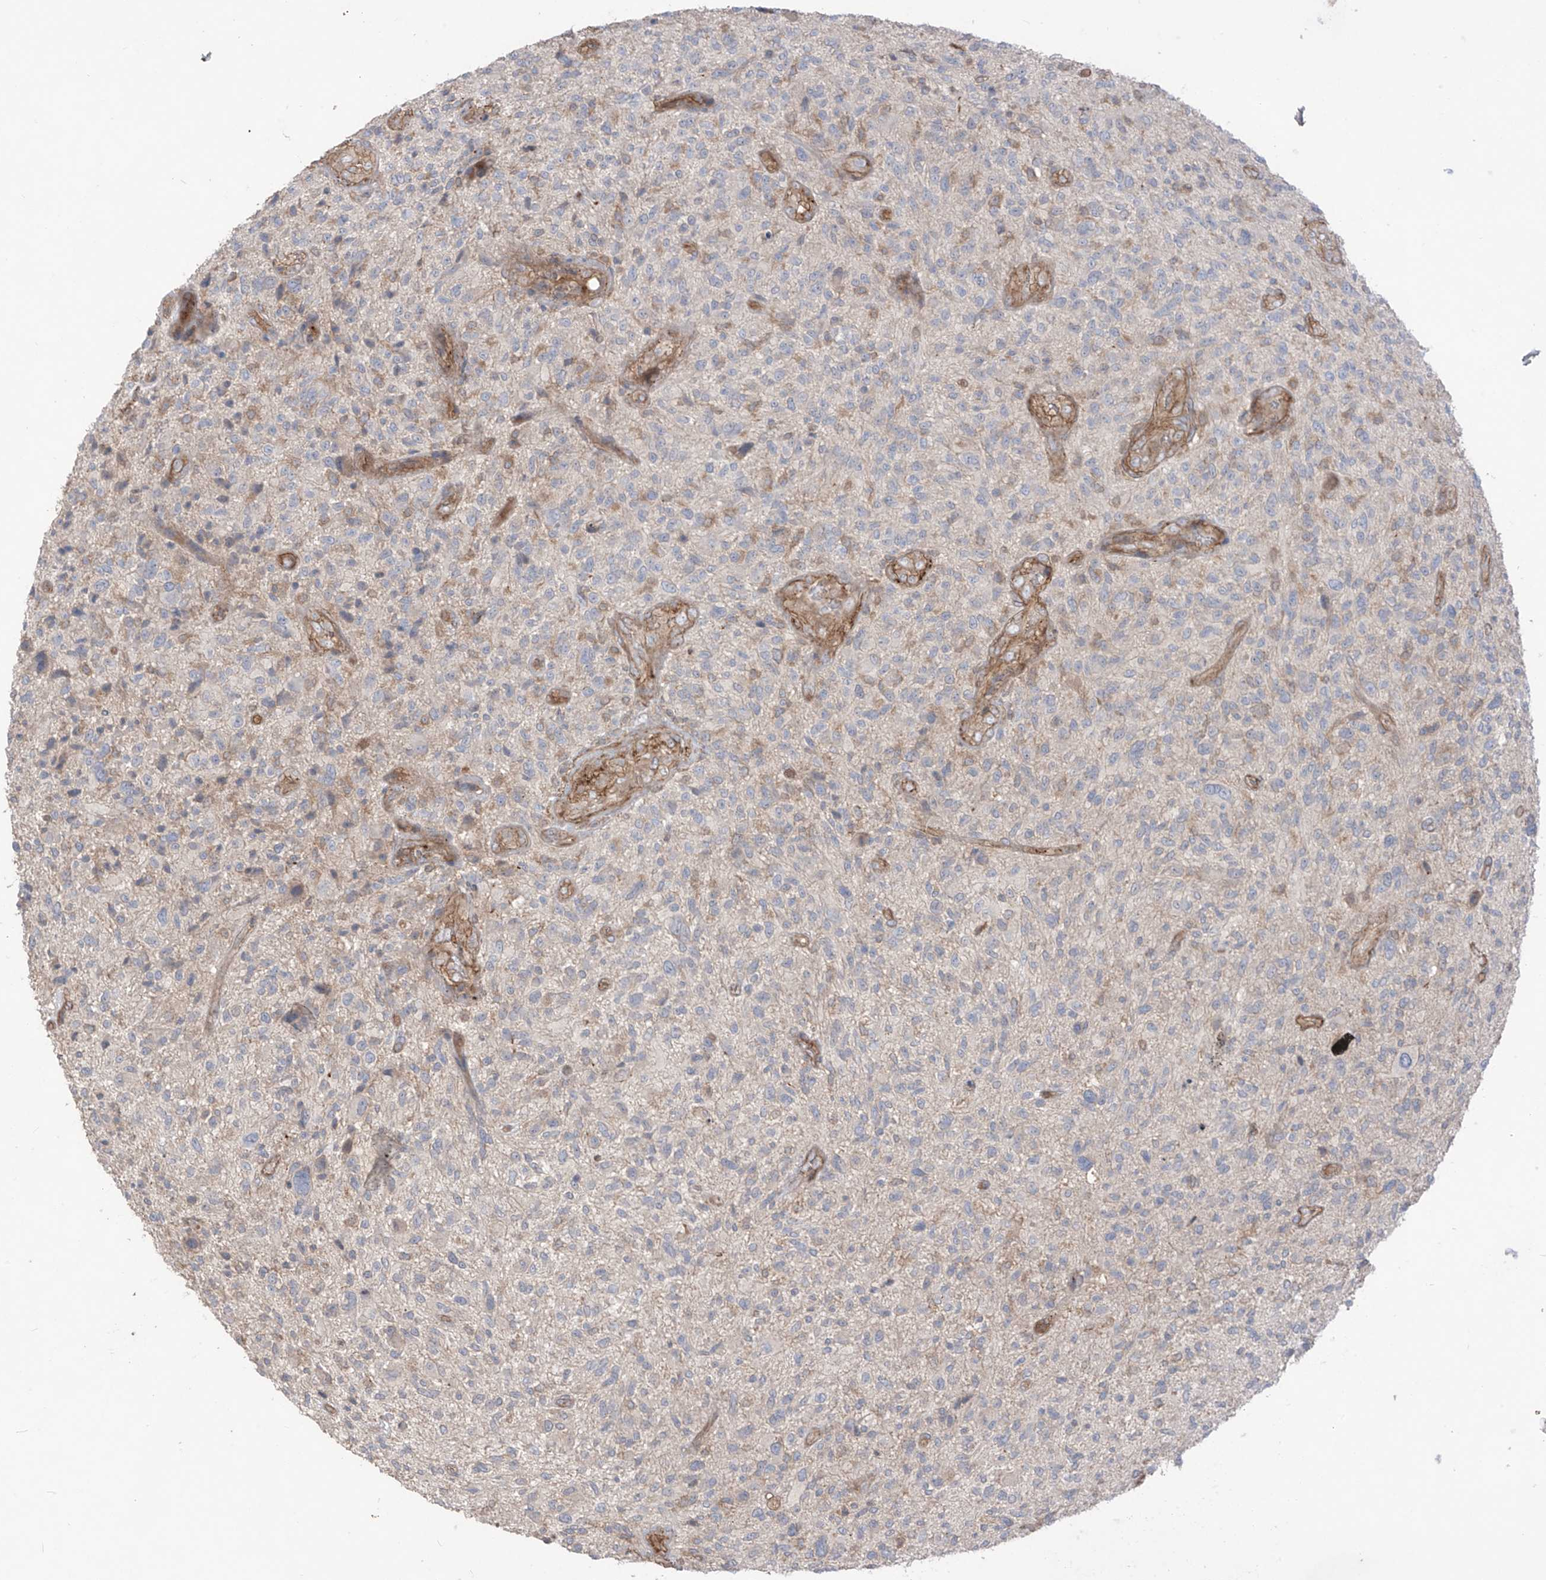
{"staining": {"intensity": "negative", "quantity": "none", "location": "none"}, "tissue": "glioma", "cell_type": "Tumor cells", "image_type": "cancer", "snomed": [{"axis": "morphology", "description": "Glioma, malignant, High grade"}, {"axis": "topography", "description": "Brain"}], "caption": "IHC photomicrograph of neoplastic tissue: human glioma stained with DAB (3,3'-diaminobenzidine) exhibits no significant protein staining in tumor cells.", "gene": "TRMU", "patient": {"sex": "male", "age": 47}}